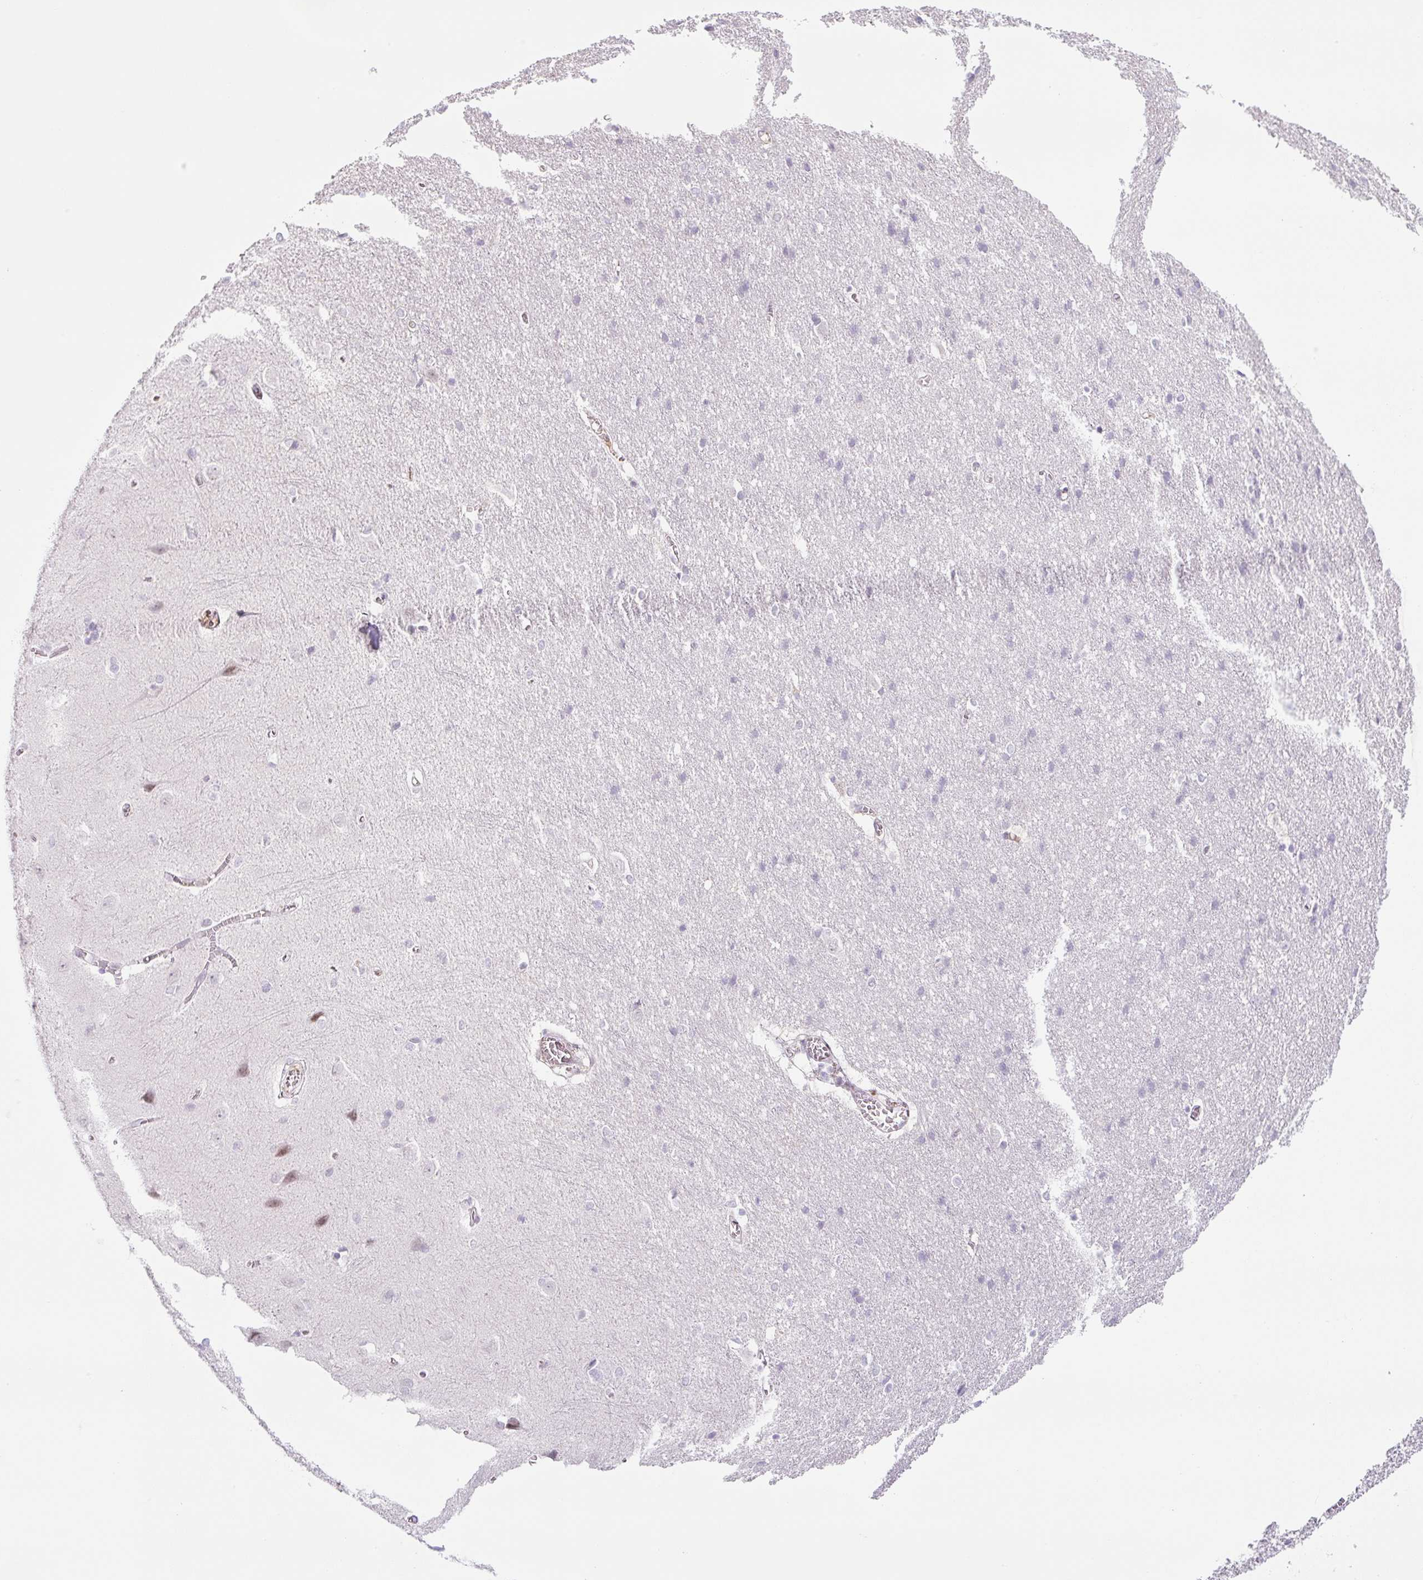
{"staining": {"intensity": "negative", "quantity": "none", "location": "none"}, "tissue": "cerebral cortex", "cell_type": "Endothelial cells", "image_type": "normal", "snomed": [{"axis": "morphology", "description": "Normal tissue, NOS"}, {"axis": "topography", "description": "Cerebral cortex"}], "caption": "This is a micrograph of immunohistochemistry (IHC) staining of benign cerebral cortex, which shows no expression in endothelial cells.", "gene": "PRM1", "patient": {"sex": "male", "age": 37}}